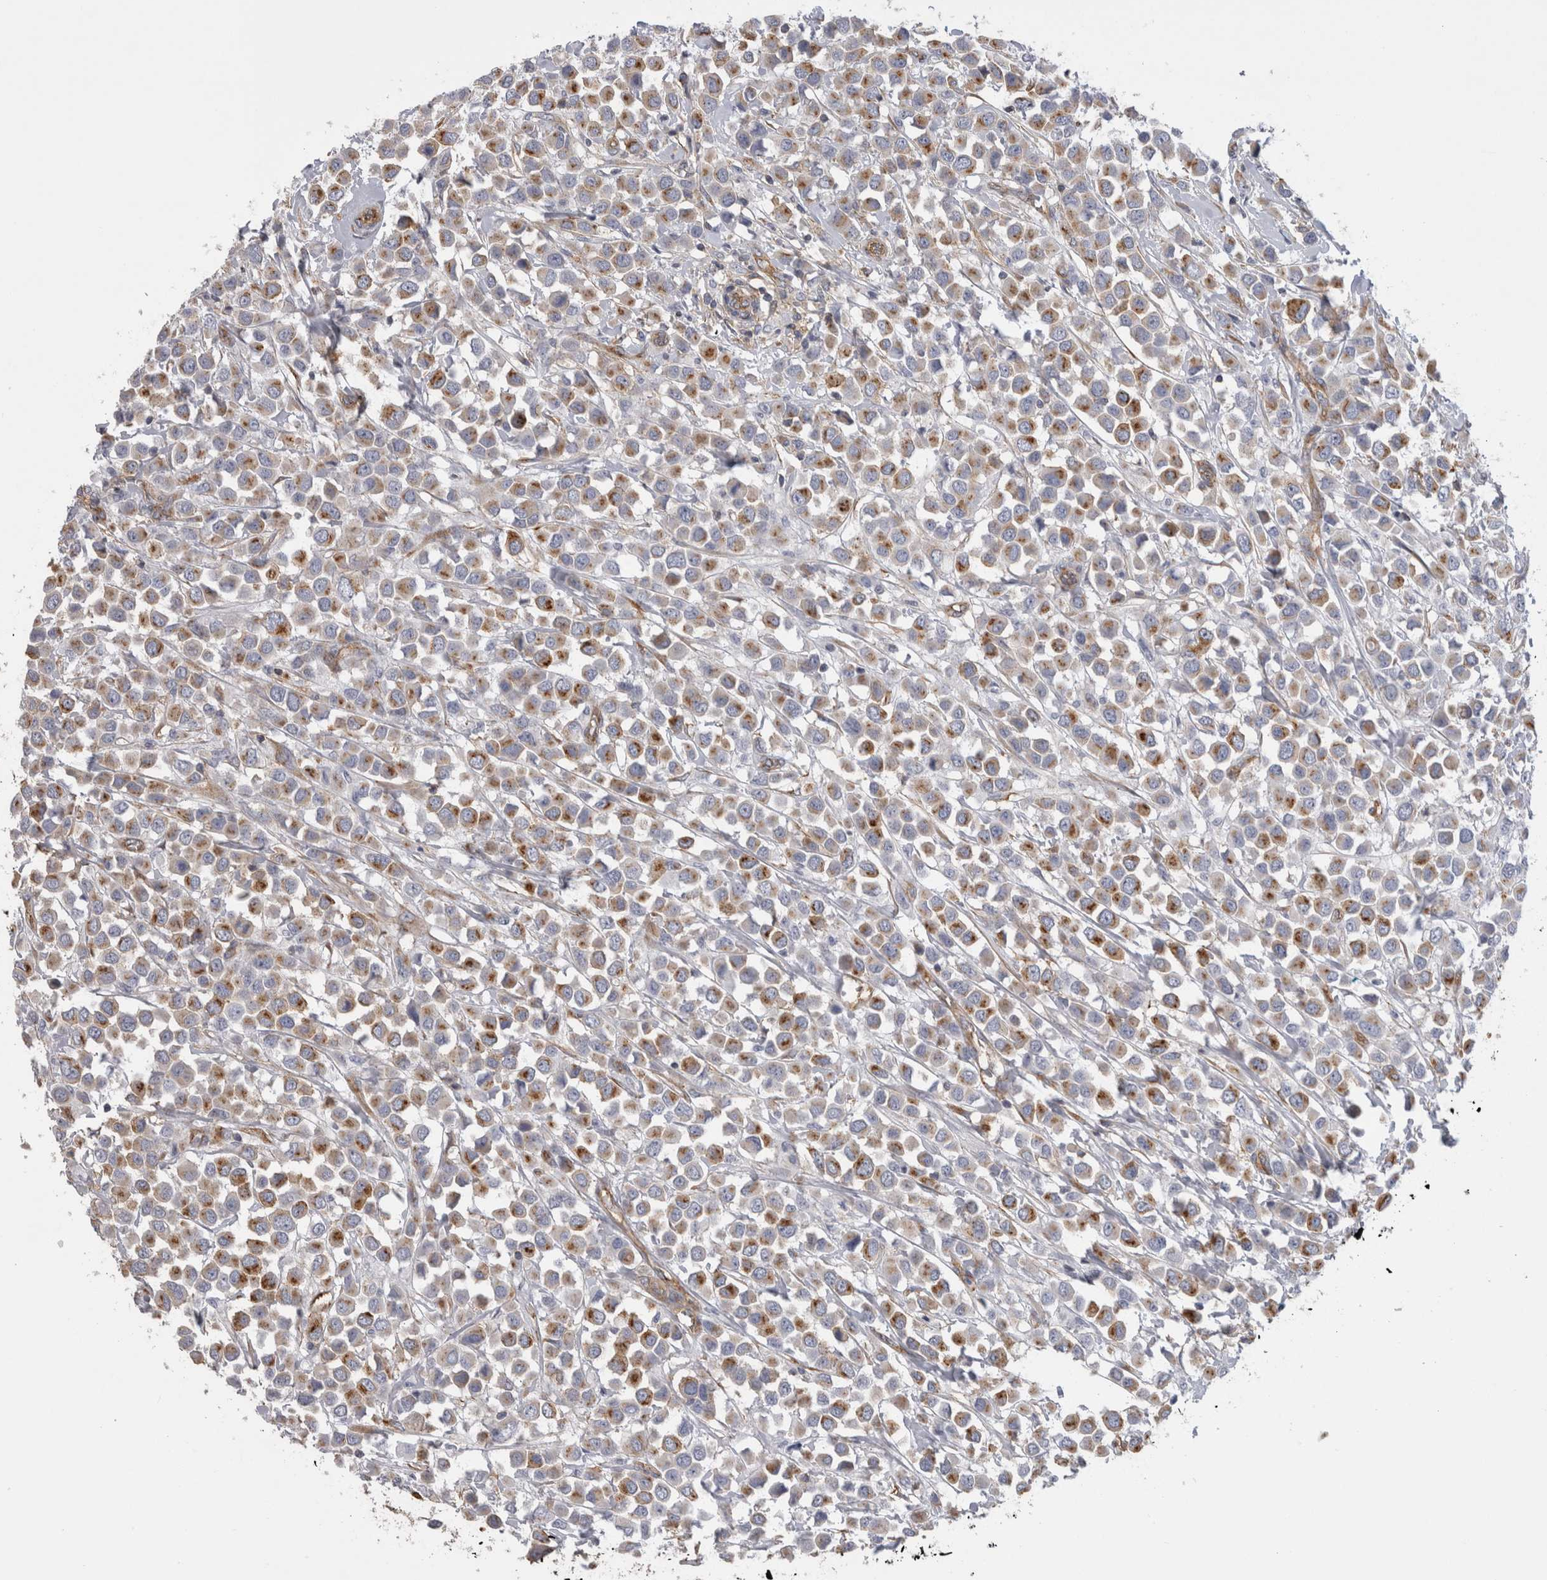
{"staining": {"intensity": "moderate", "quantity": ">75%", "location": "cytoplasmic/membranous"}, "tissue": "breast cancer", "cell_type": "Tumor cells", "image_type": "cancer", "snomed": [{"axis": "morphology", "description": "Duct carcinoma"}, {"axis": "topography", "description": "Breast"}], "caption": "Tumor cells show medium levels of moderate cytoplasmic/membranous staining in approximately >75% of cells in breast cancer.", "gene": "ATXN3", "patient": {"sex": "female", "age": 61}}